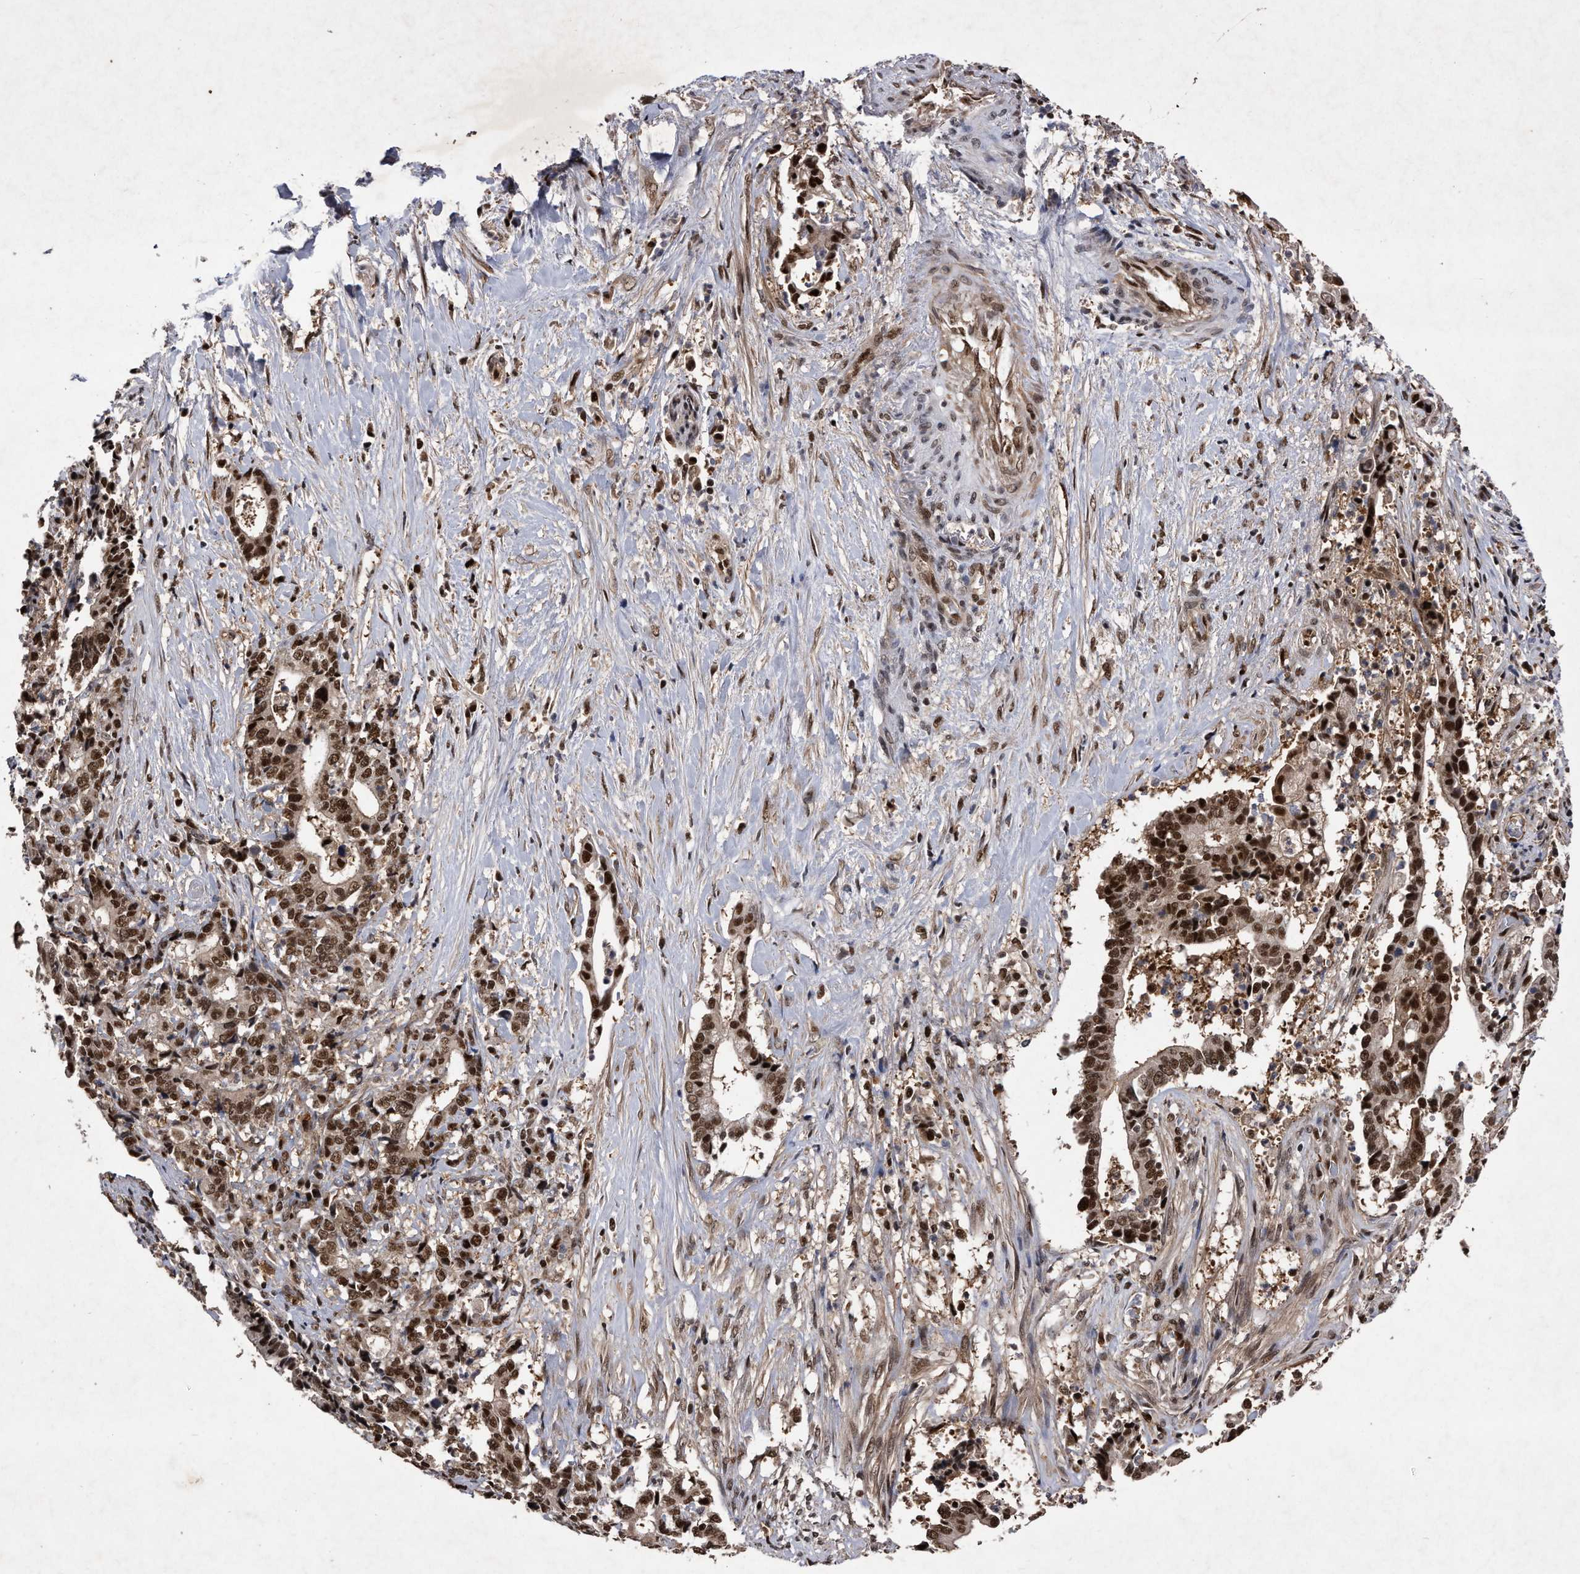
{"staining": {"intensity": "strong", "quantity": ">75%", "location": "nuclear"}, "tissue": "liver cancer", "cell_type": "Tumor cells", "image_type": "cancer", "snomed": [{"axis": "morphology", "description": "Cholangiocarcinoma"}, {"axis": "topography", "description": "Liver"}], "caption": "A photomicrograph of liver cholangiocarcinoma stained for a protein shows strong nuclear brown staining in tumor cells.", "gene": "RAD23B", "patient": {"sex": "male", "age": 57}}